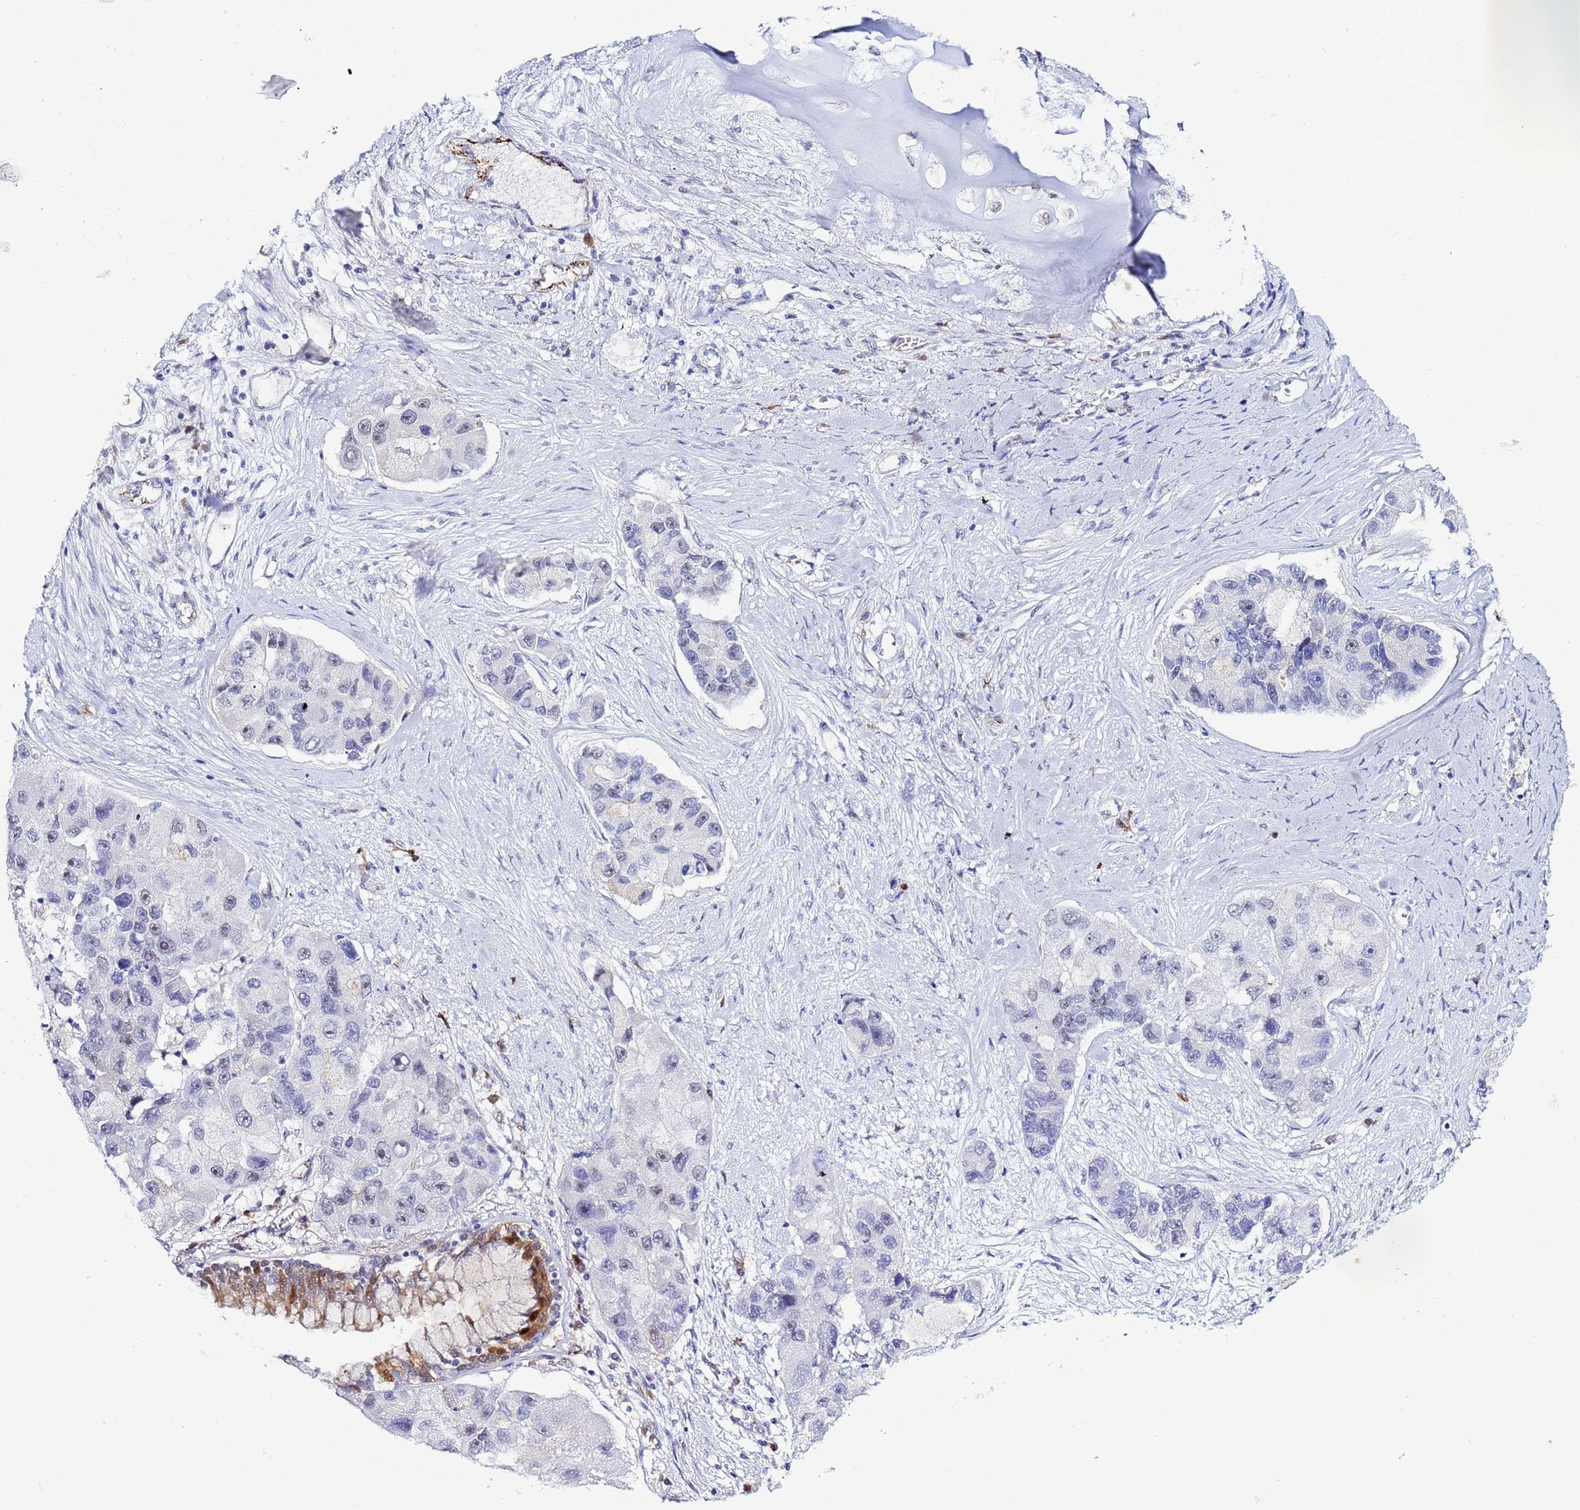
{"staining": {"intensity": "negative", "quantity": "none", "location": "none"}, "tissue": "lung cancer", "cell_type": "Tumor cells", "image_type": "cancer", "snomed": [{"axis": "morphology", "description": "Adenocarcinoma, NOS"}, {"axis": "topography", "description": "Lung"}], "caption": "Tumor cells are negative for brown protein staining in lung cancer (adenocarcinoma). (DAB (3,3'-diaminobenzidine) IHC with hematoxylin counter stain).", "gene": "SLC25A37", "patient": {"sex": "female", "age": 54}}